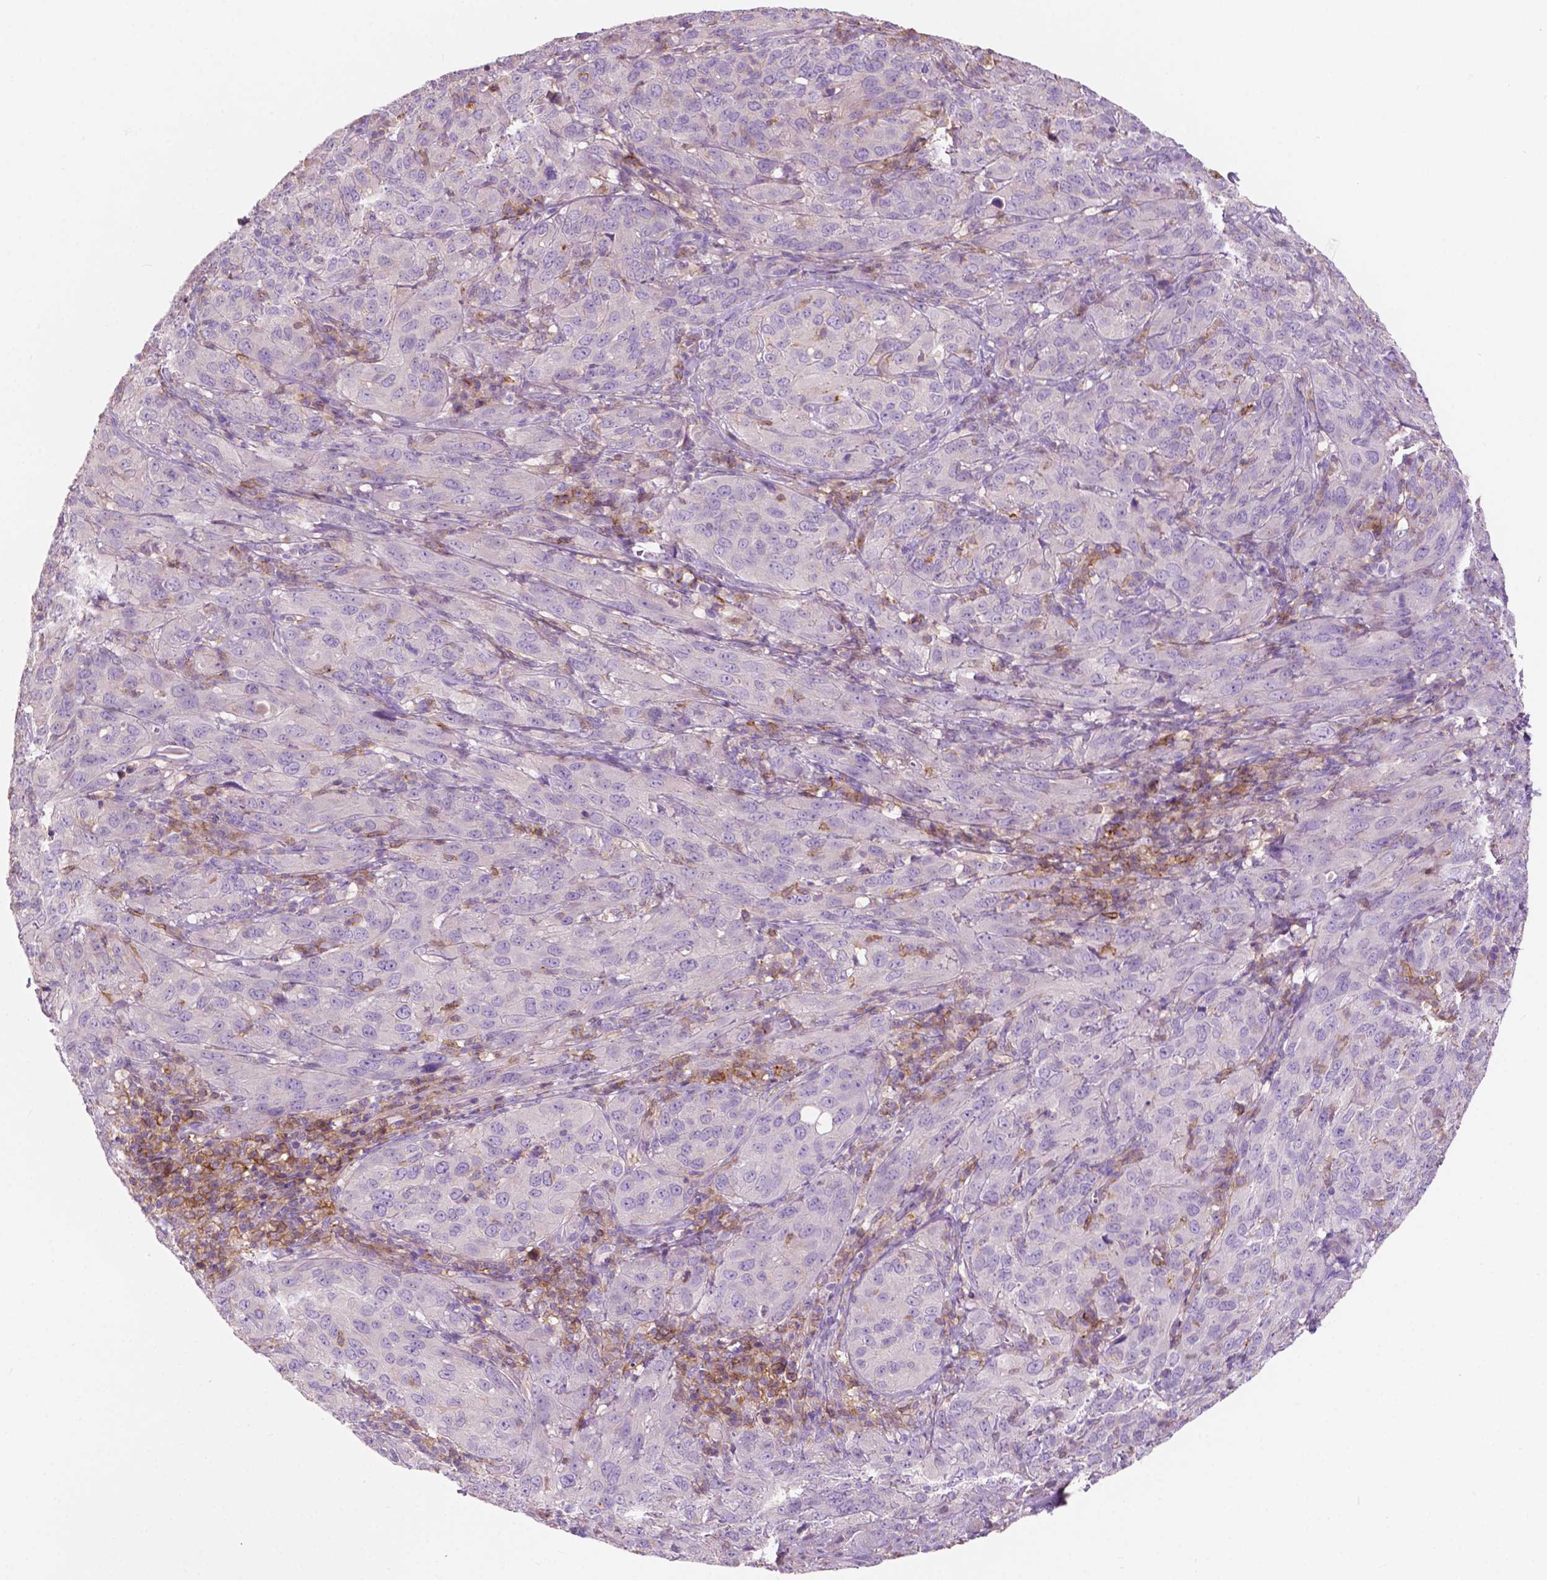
{"staining": {"intensity": "negative", "quantity": "none", "location": "none"}, "tissue": "cervical cancer", "cell_type": "Tumor cells", "image_type": "cancer", "snomed": [{"axis": "morphology", "description": "Normal tissue, NOS"}, {"axis": "morphology", "description": "Squamous cell carcinoma, NOS"}, {"axis": "topography", "description": "Cervix"}], "caption": "IHC of human cervical cancer (squamous cell carcinoma) shows no expression in tumor cells. Nuclei are stained in blue.", "gene": "SEMA4A", "patient": {"sex": "female", "age": 51}}